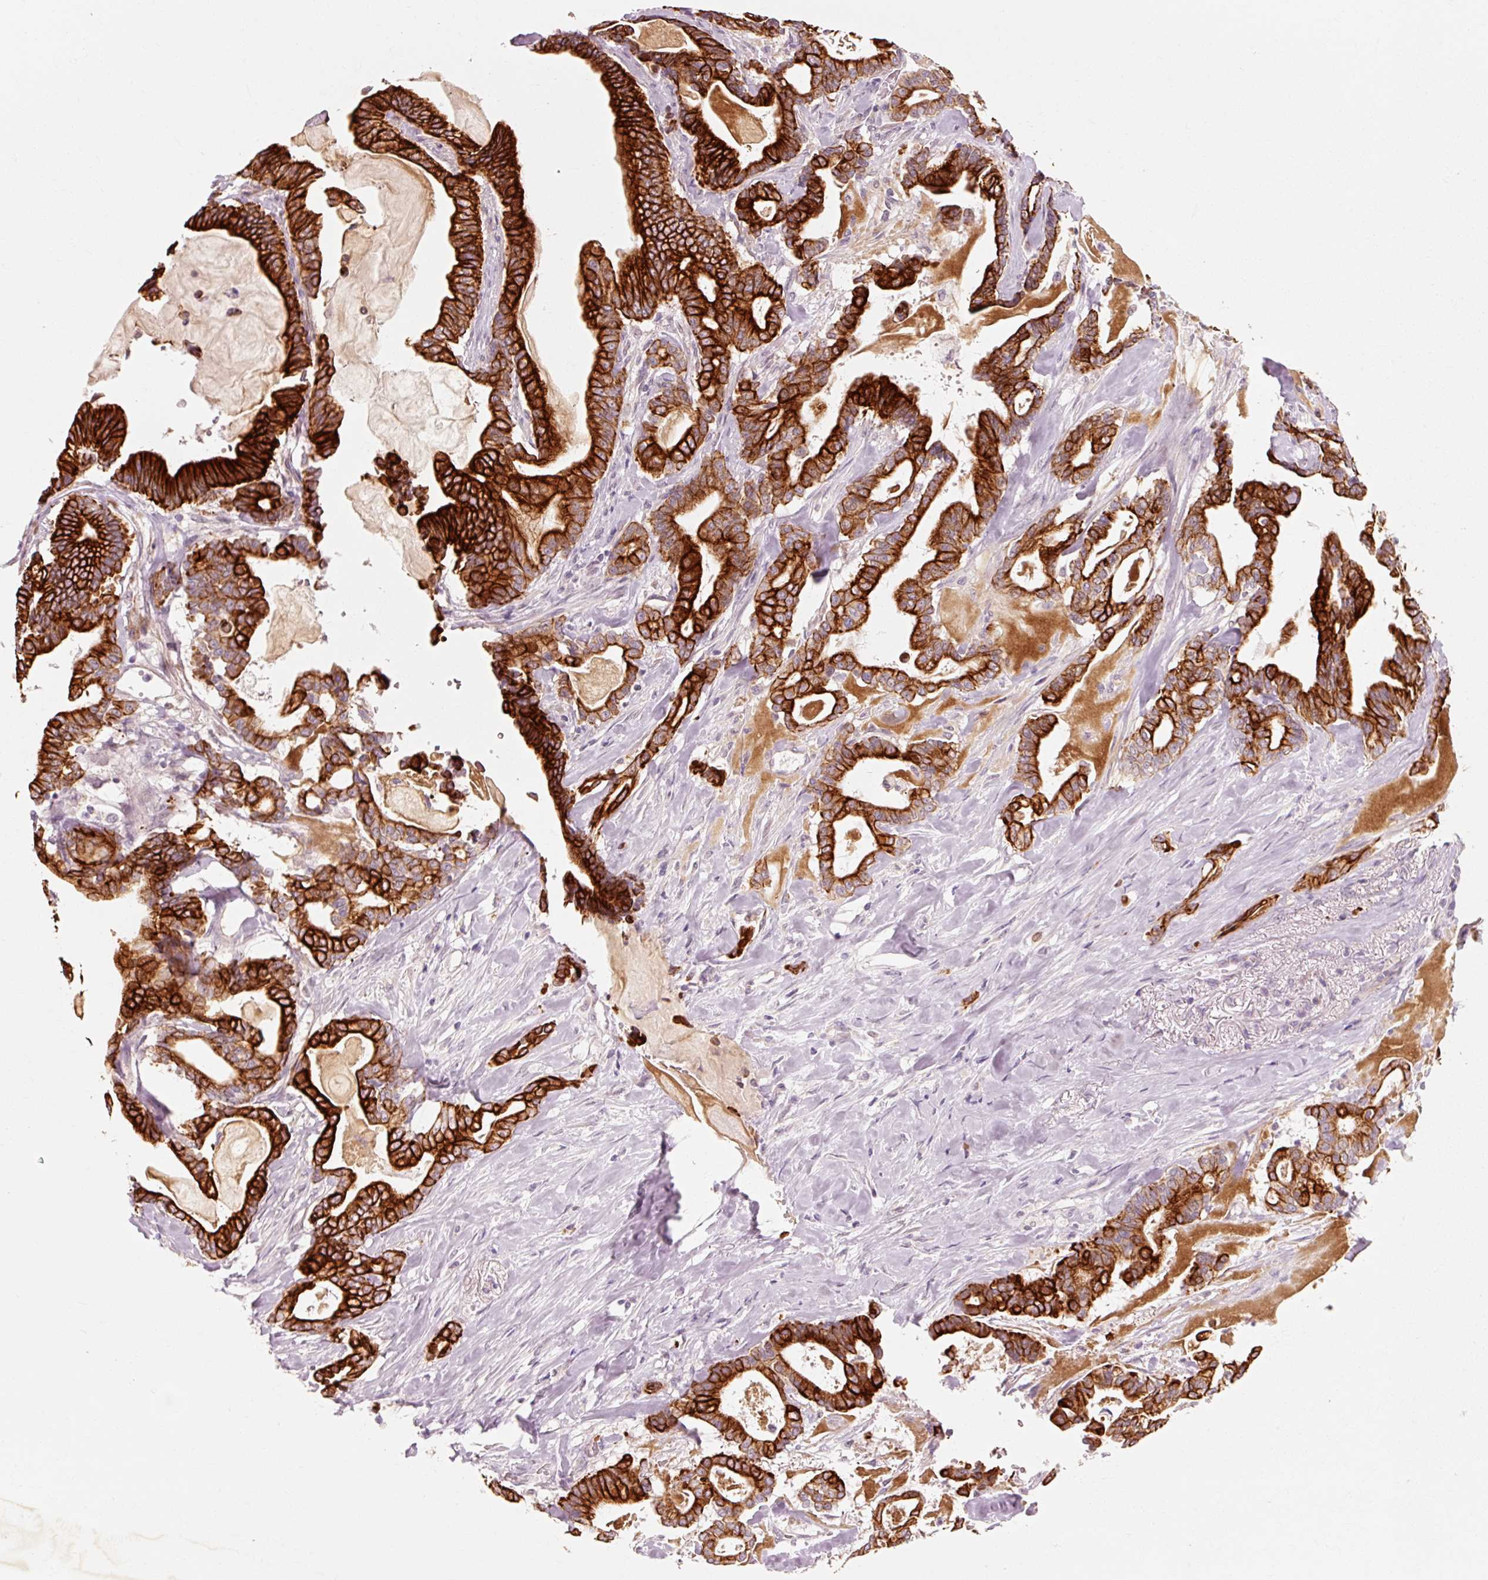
{"staining": {"intensity": "strong", "quantity": ">75%", "location": "cytoplasmic/membranous"}, "tissue": "pancreatic cancer", "cell_type": "Tumor cells", "image_type": "cancer", "snomed": [{"axis": "morphology", "description": "Adenocarcinoma, NOS"}, {"axis": "topography", "description": "Pancreas"}], "caption": "A high amount of strong cytoplasmic/membranous staining is present in about >75% of tumor cells in pancreatic cancer (adenocarcinoma) tissue. The staining is performed using DAB (3,3'-diaminobenzidine) brown chromogen to label protein expression. The nuclei are counter-stained blue using hematoxylin.", "gene": "TRIM73", "patient": {"sex": "male", "age": 63}}